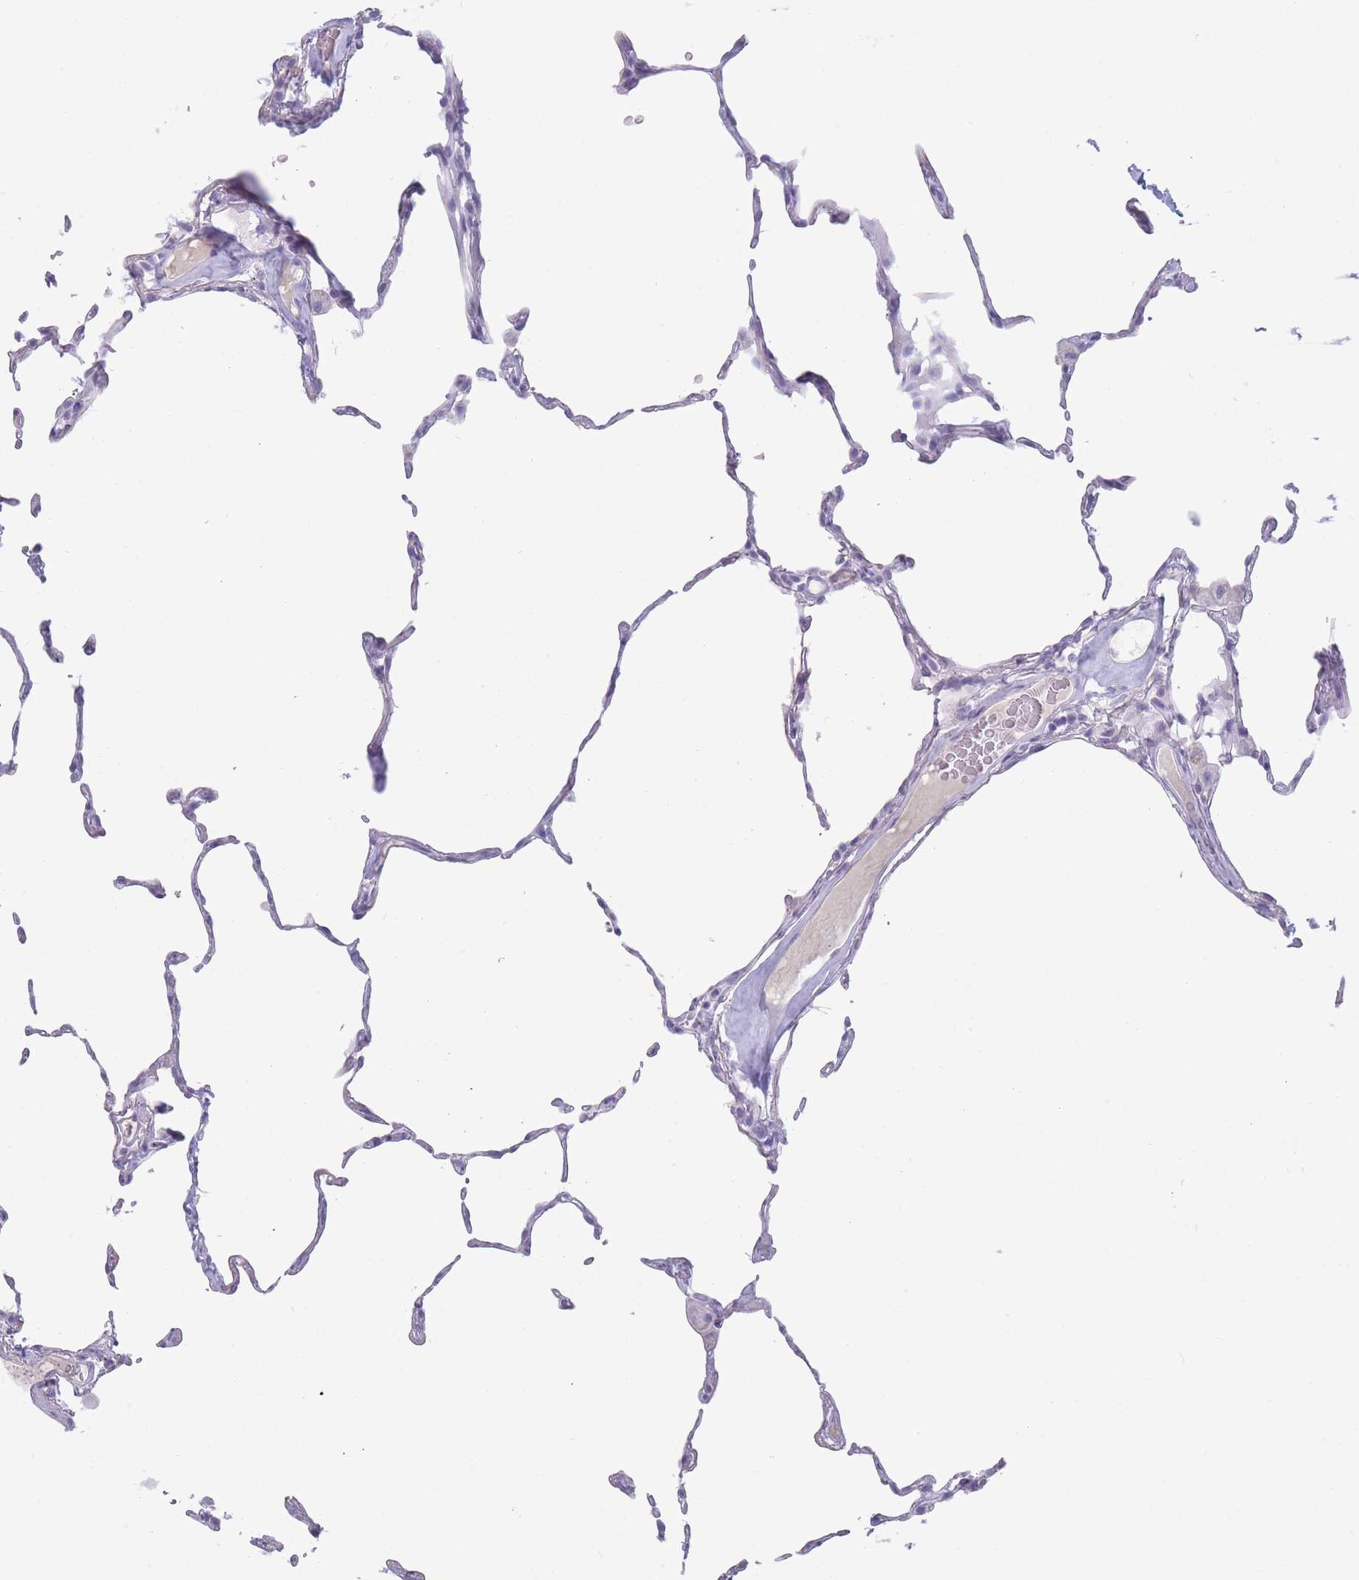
{"staining": {"intensity": "negative", "quantity": "none", "location": "none"}, "tissue": "lung", "cell_type": "Alveolar cells", "image_type": "normal", "snomed": [{"axis": "morphology", "description": "Normal tissue, NOS"}, {"axis": "topography", "description": "Lung"}], "caption": "Histopathology image shows no protein expression in alveolar cells of benign lung. Brightfield microscopy of immunohistochemistry stained with DAB (brown) and hematoxylin (blue), captured at high magnification.", "gene": "GPR12", "patient": {"sex": "female", "age": 57}}